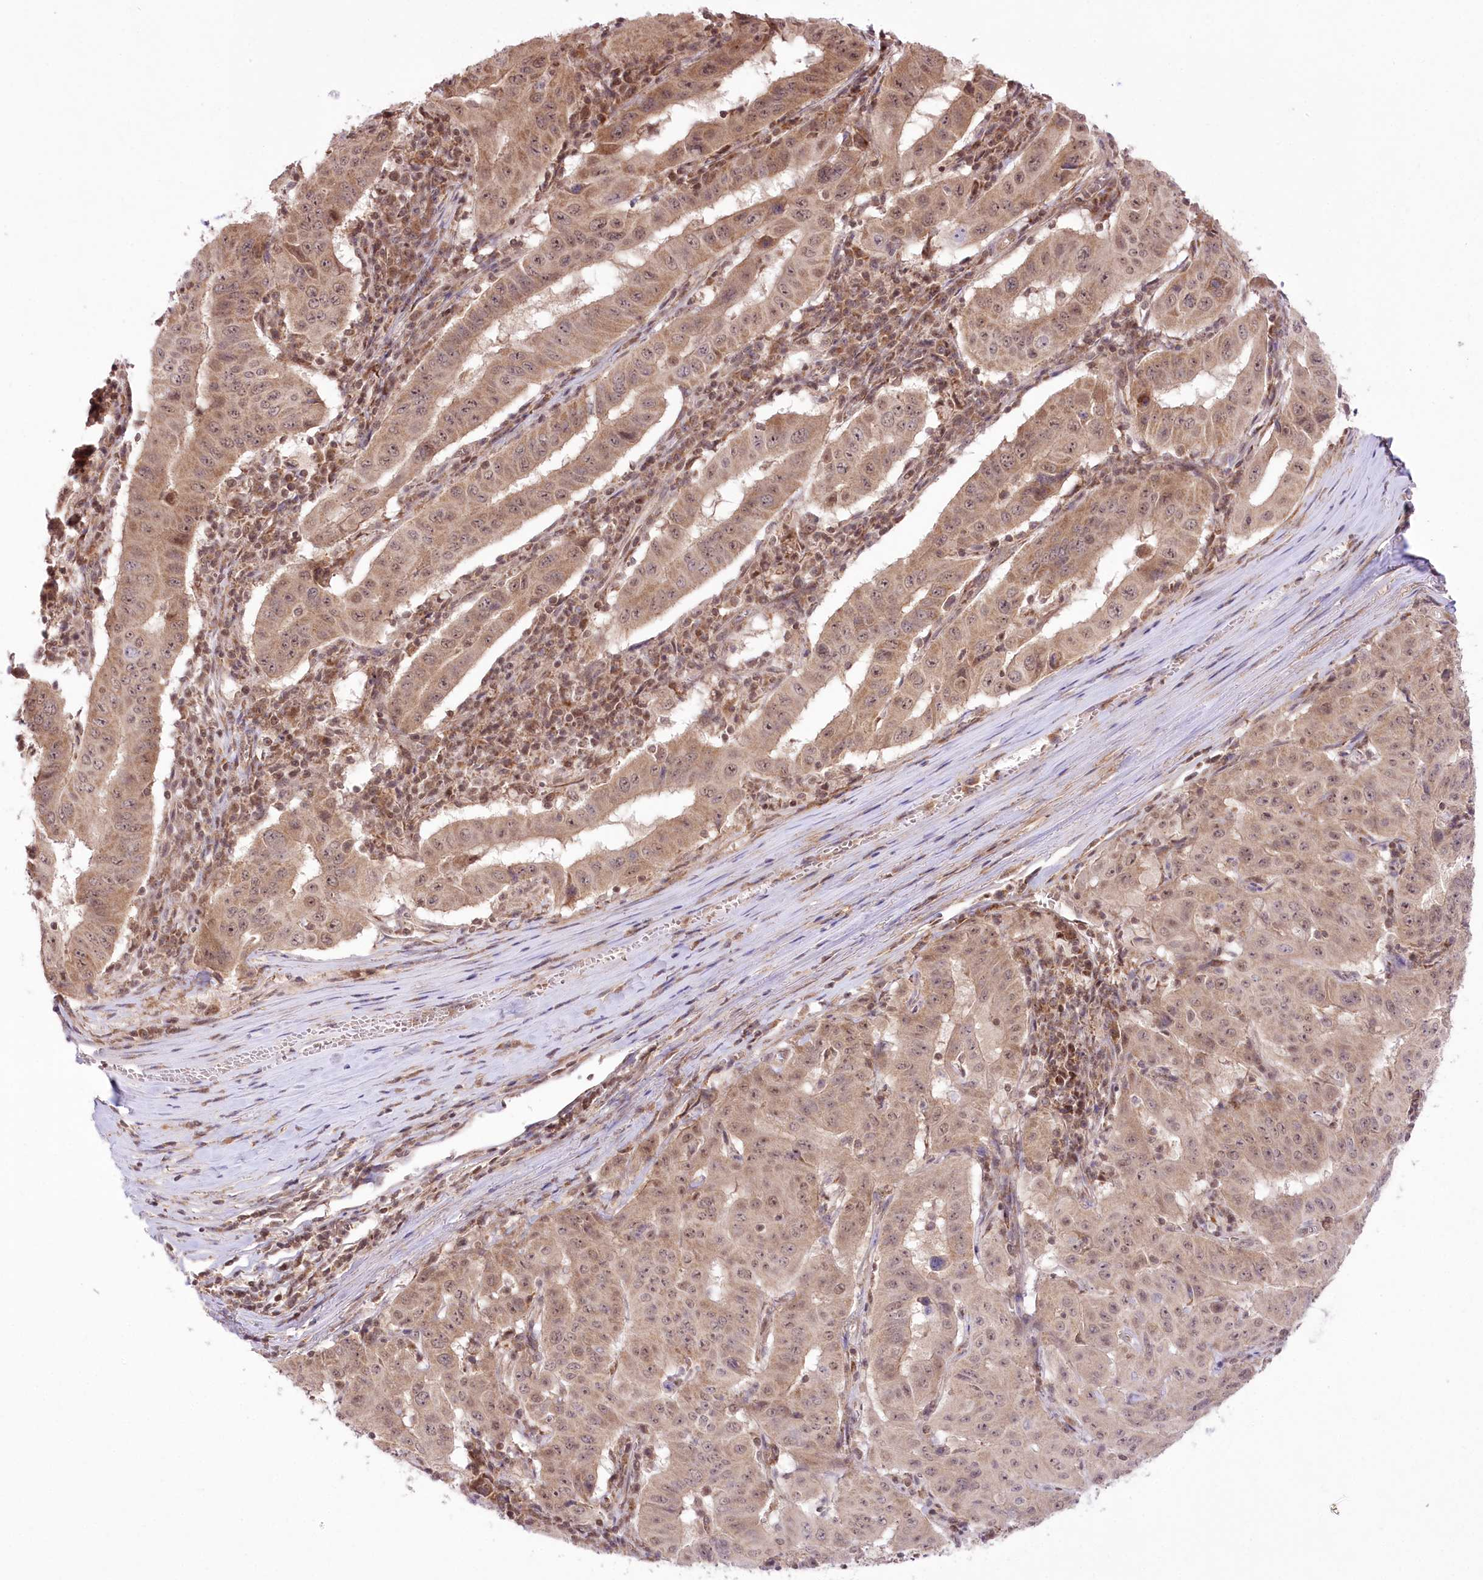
{"staining": {"intensity": "weak", "quantity": ">75%", "location": "cytoplasmic/membranous,nuclear"}, "tissue": "pancreatic cancer", "cell_type": "Tumor cells", "image_type": "cancer", "snomed": [{"axis": "morphology", "description": "Adenocarcinoma, NOS"}, {"axis": "topography", "description": "Pancreas"}], "caption": "Immunohistochemical staining of pancreatic cancer displays weak cytoplasmic/membranous and nuclear protein staining in approximately >75% of tumor cells.", "gene": "ZMAT2", "patient": {"sex": "male", "age": 63}}